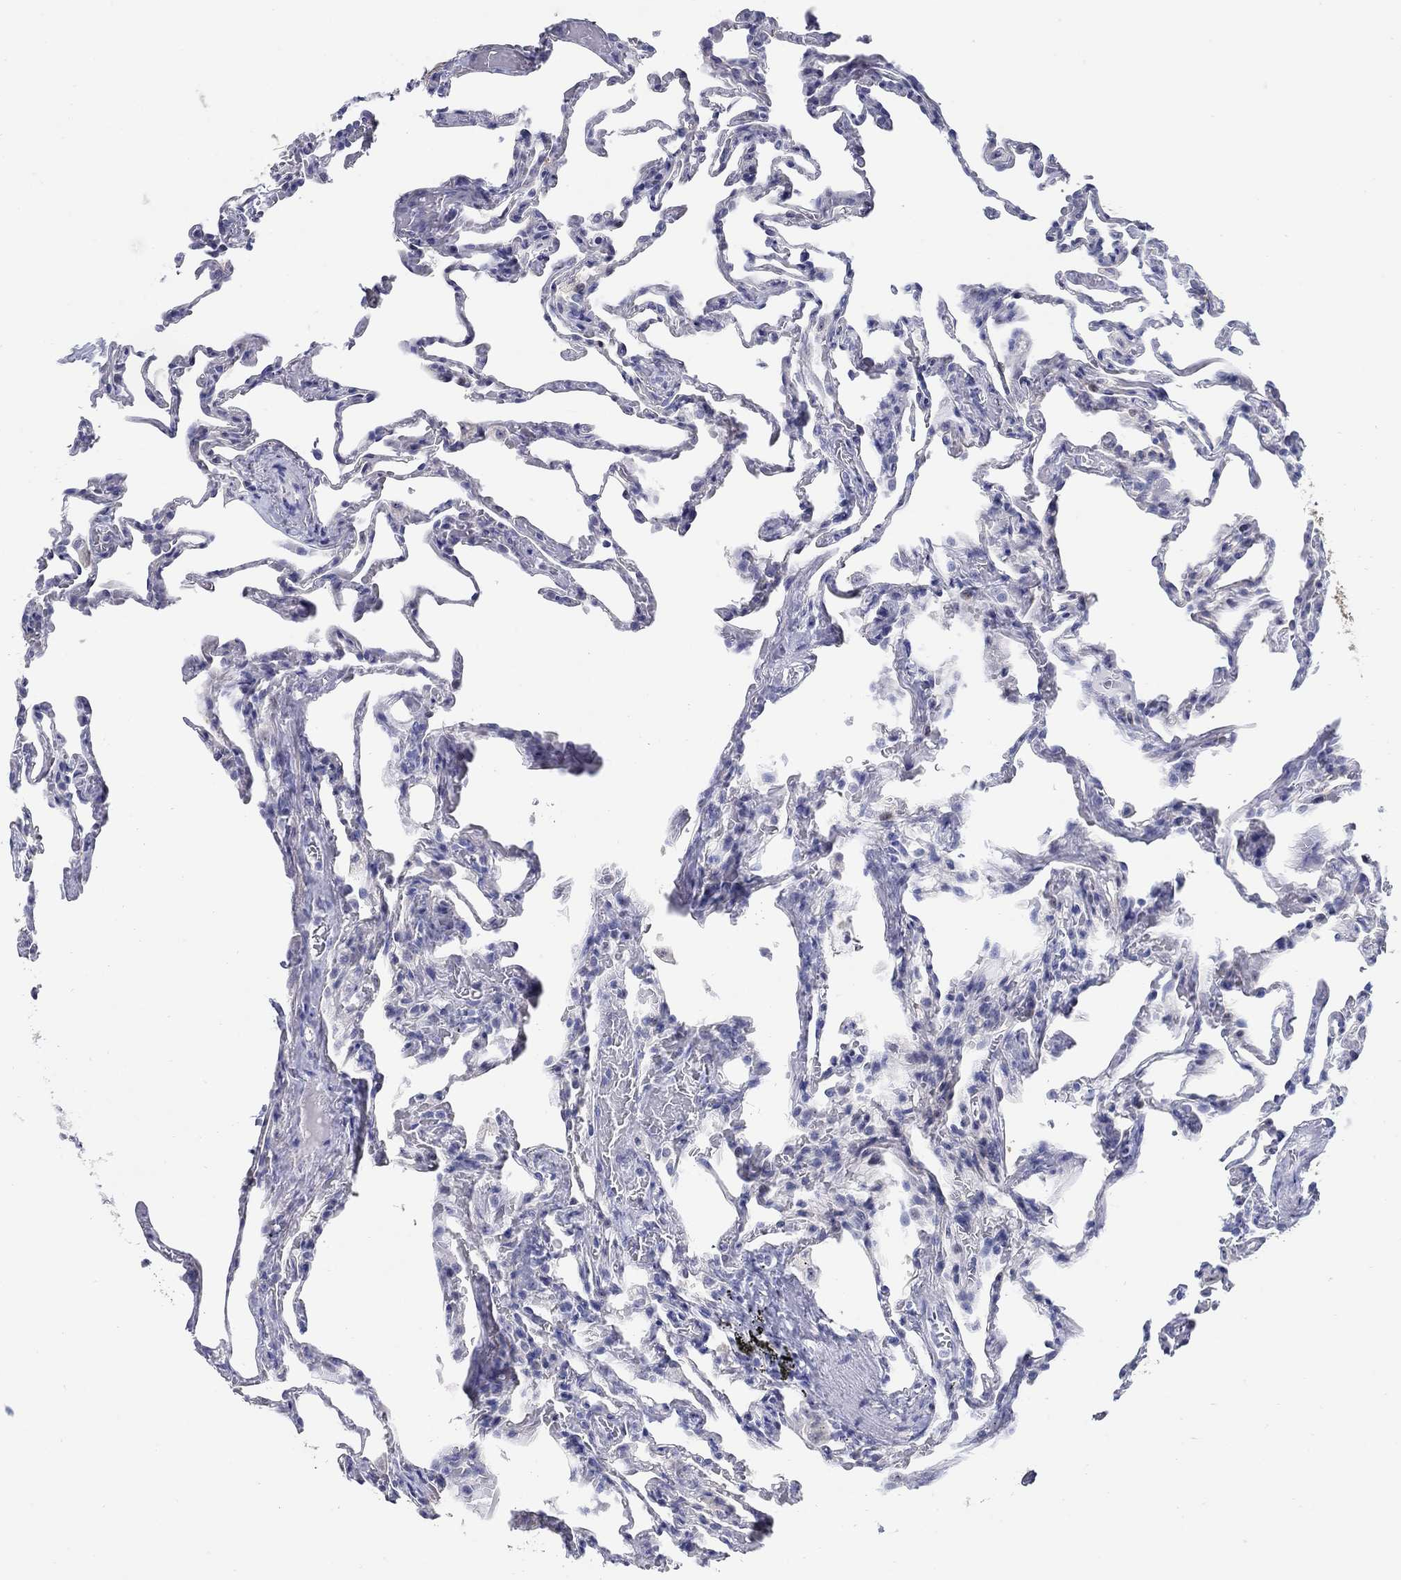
{"staining": {"intensity": "negative", "quantity": "none", "location": "none"}, "tissue": "lung", "cell_type": "Alveolar cells", "image_type": "normal", "snomed": [{"axis": "morphology", "description": "Normal tissue, NOS"}, {"axis": "topography", "description": "Lung"}], "caption": "An image of lung stained for a protein reveals no brown staining in alveolar cells.", "gene": "AKR1C1", "patient": {"sex": "female", "age": 43}}